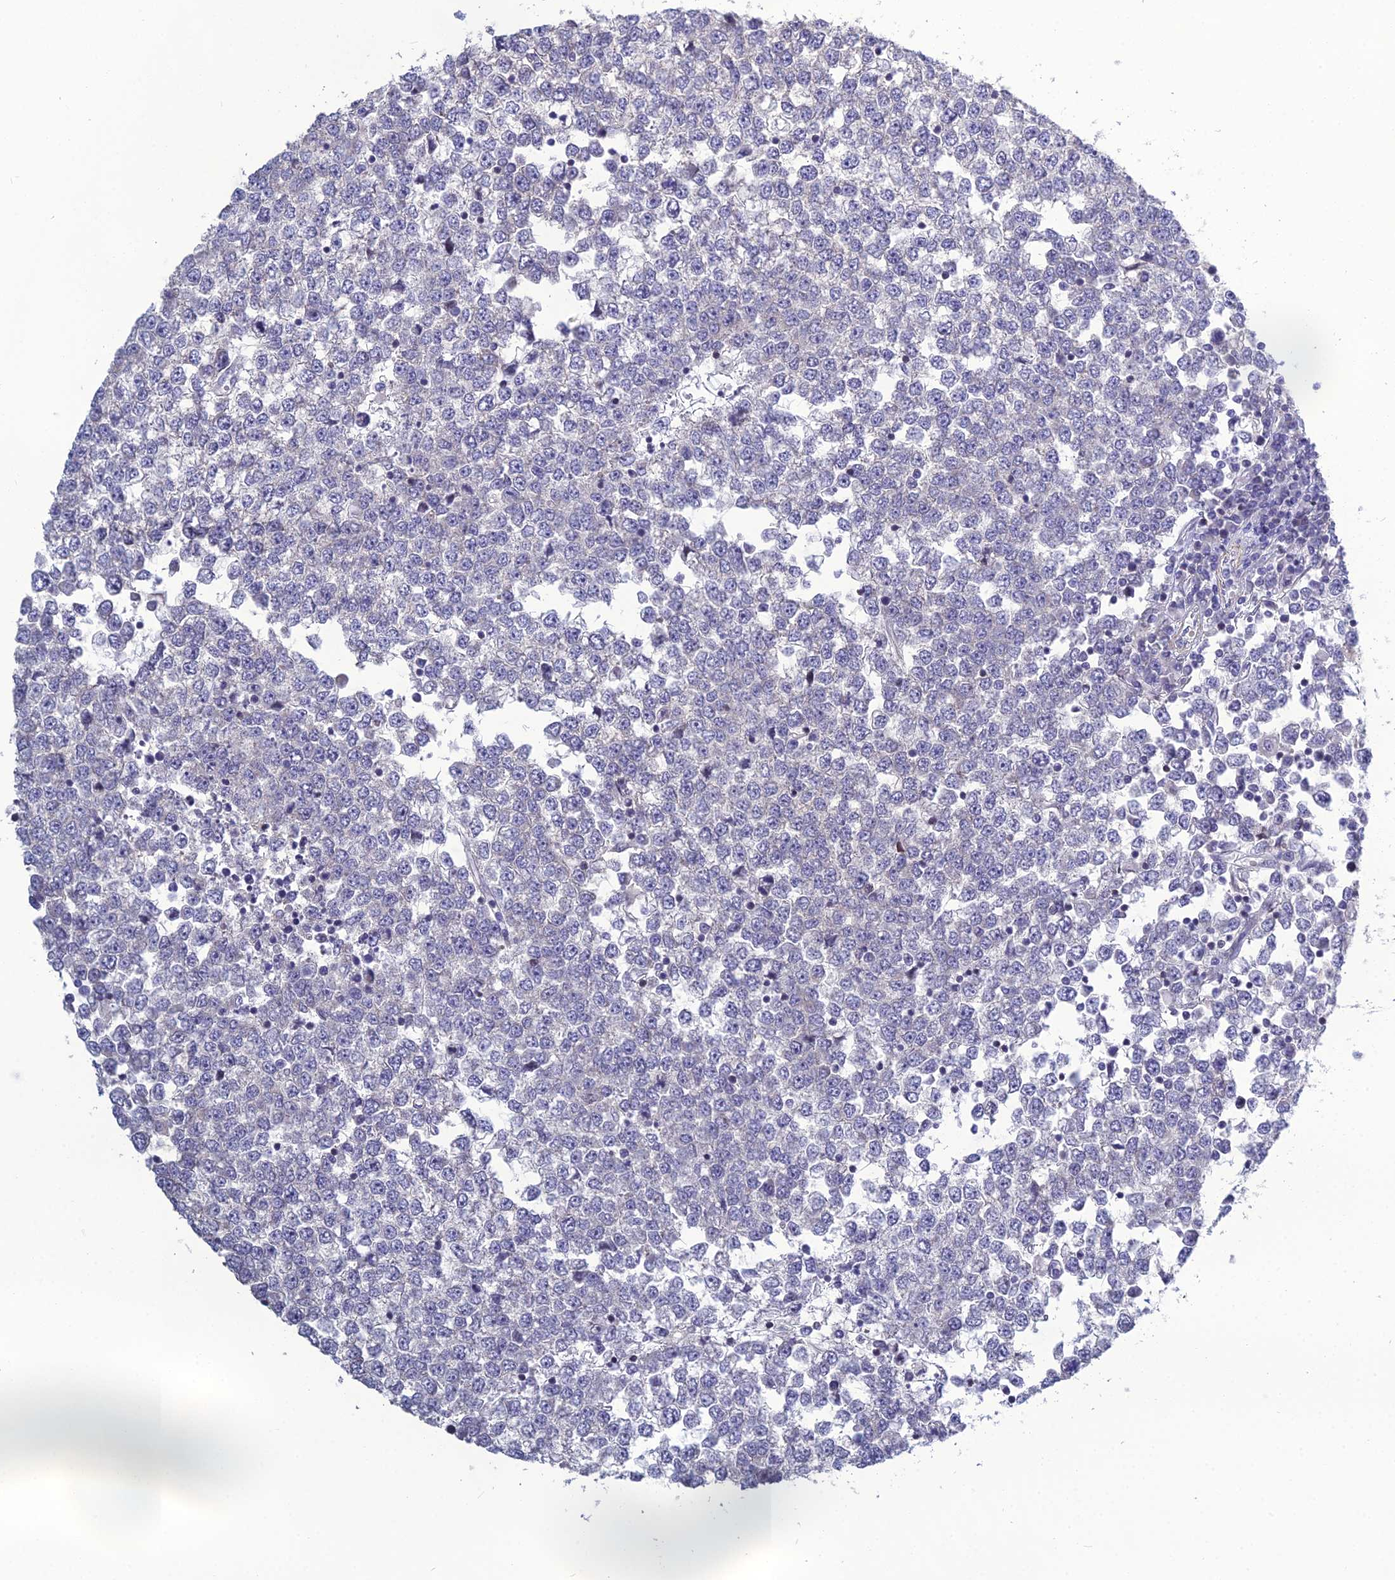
{"staining": {"intensity": "negative", "quantity": "none", "location": "none"}, "tissue": "testis cancer", "cell_type": "Tumor cells", "image_type": "cancer", "snomed": [{"axis": "morphology", "description": "Seminoma, NOS"}, {"axis": "topography", "description": "Testis"}], "caption": "Histopathology image shows no significant protein expression in tumor cells of testis cancer (seminoma).", "gene": "LZTS2", "patient": {"sex": "male", "age": 65}}